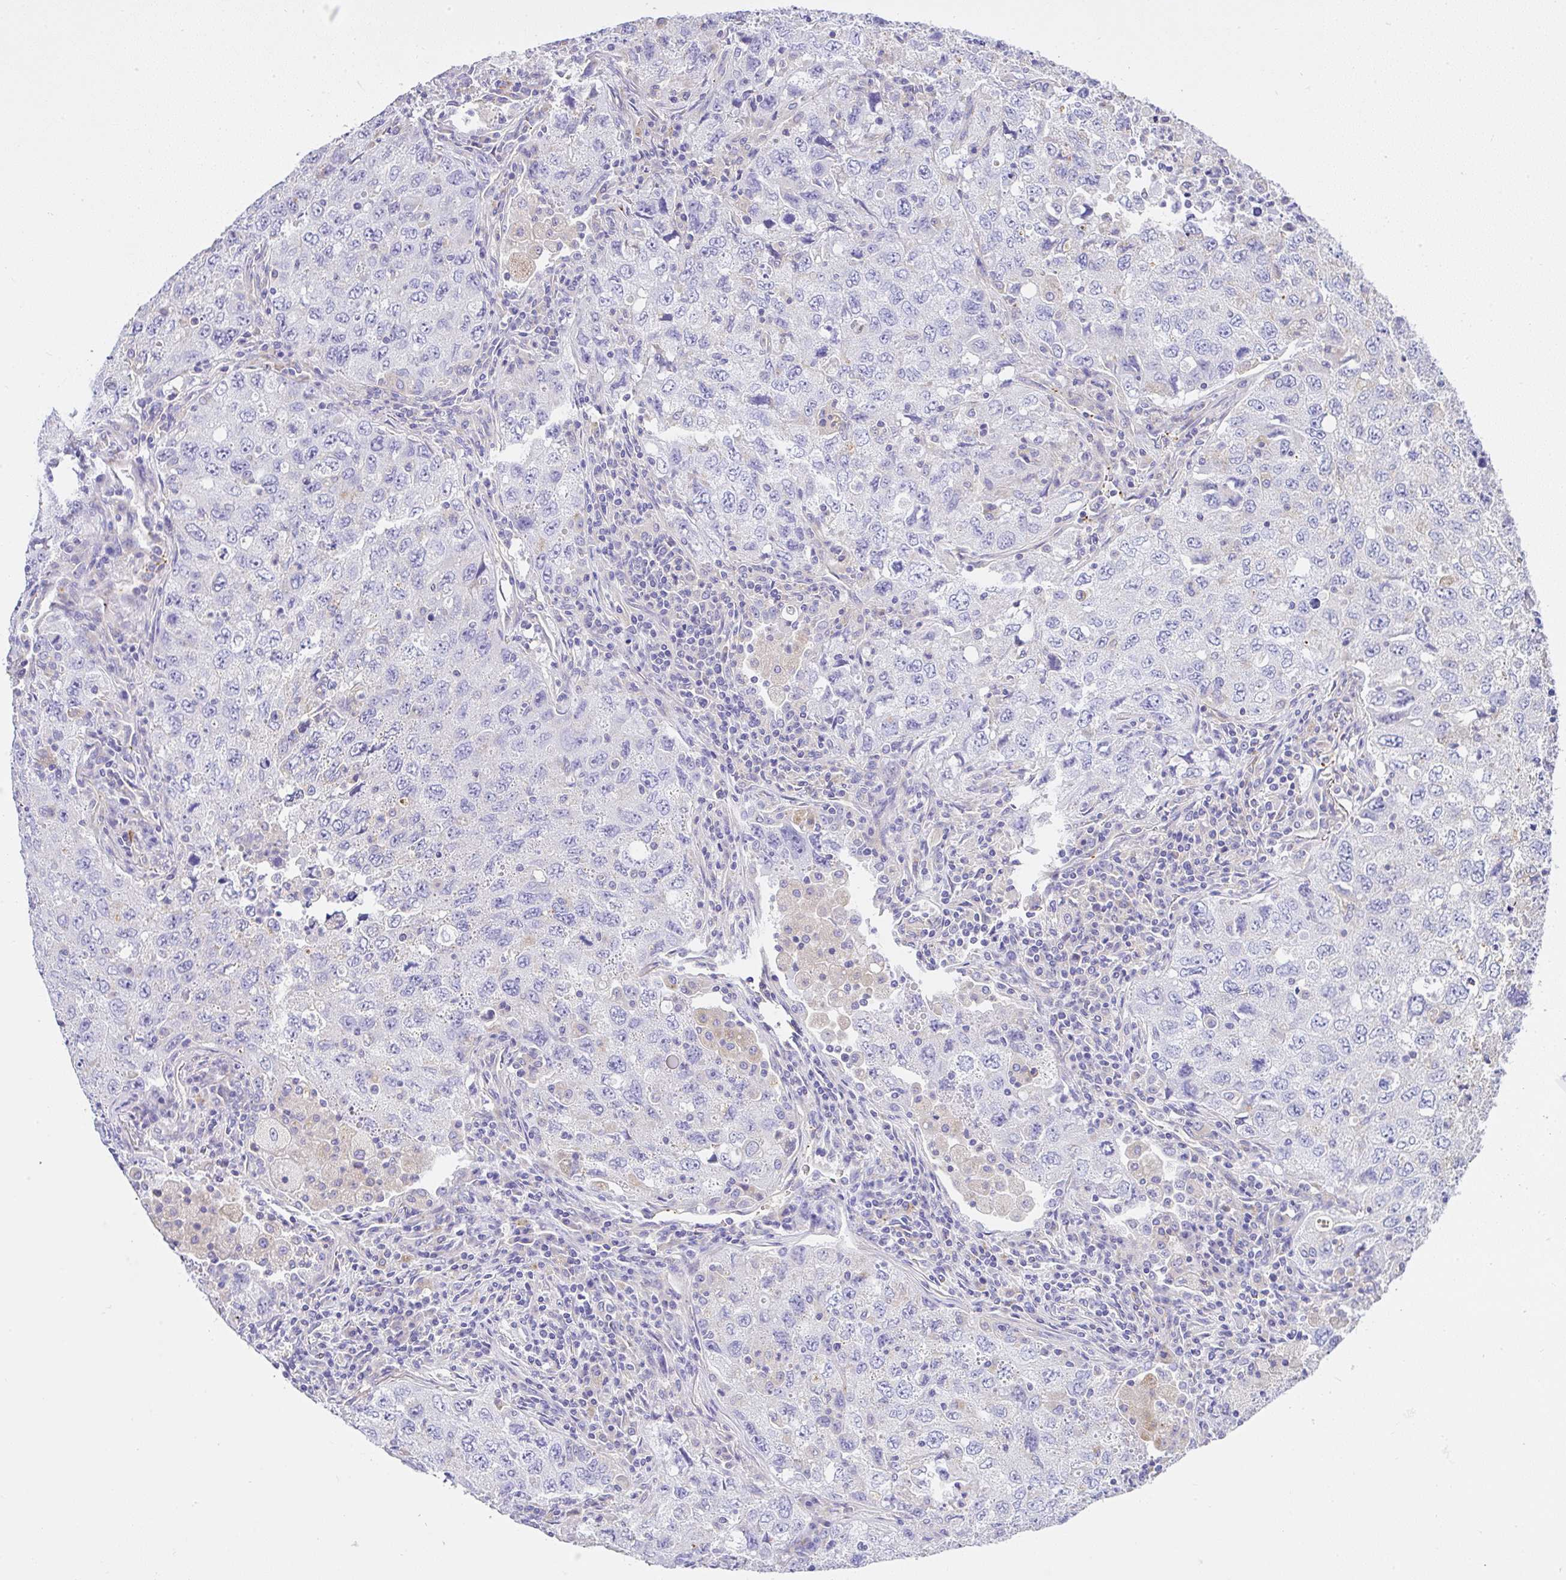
{"staining": {"intensity": "negative", "quantity": "none", "location": "none"}, "tissue": "lung cancer", "cell_type": "Tumor cells", "image_type": "cancer", "snomed": [{"axis": "morphology", "description": "Adenocarcinoma, NOS"}, {"axis": "topography", "description": "Lung"}], "caption": "Lung adenocarcinoma was stained to show a protein in brown. There is no significant staining in tumor cells.", "gene": "CCDC142", "patient": {"sex": "female", "age": 57}}